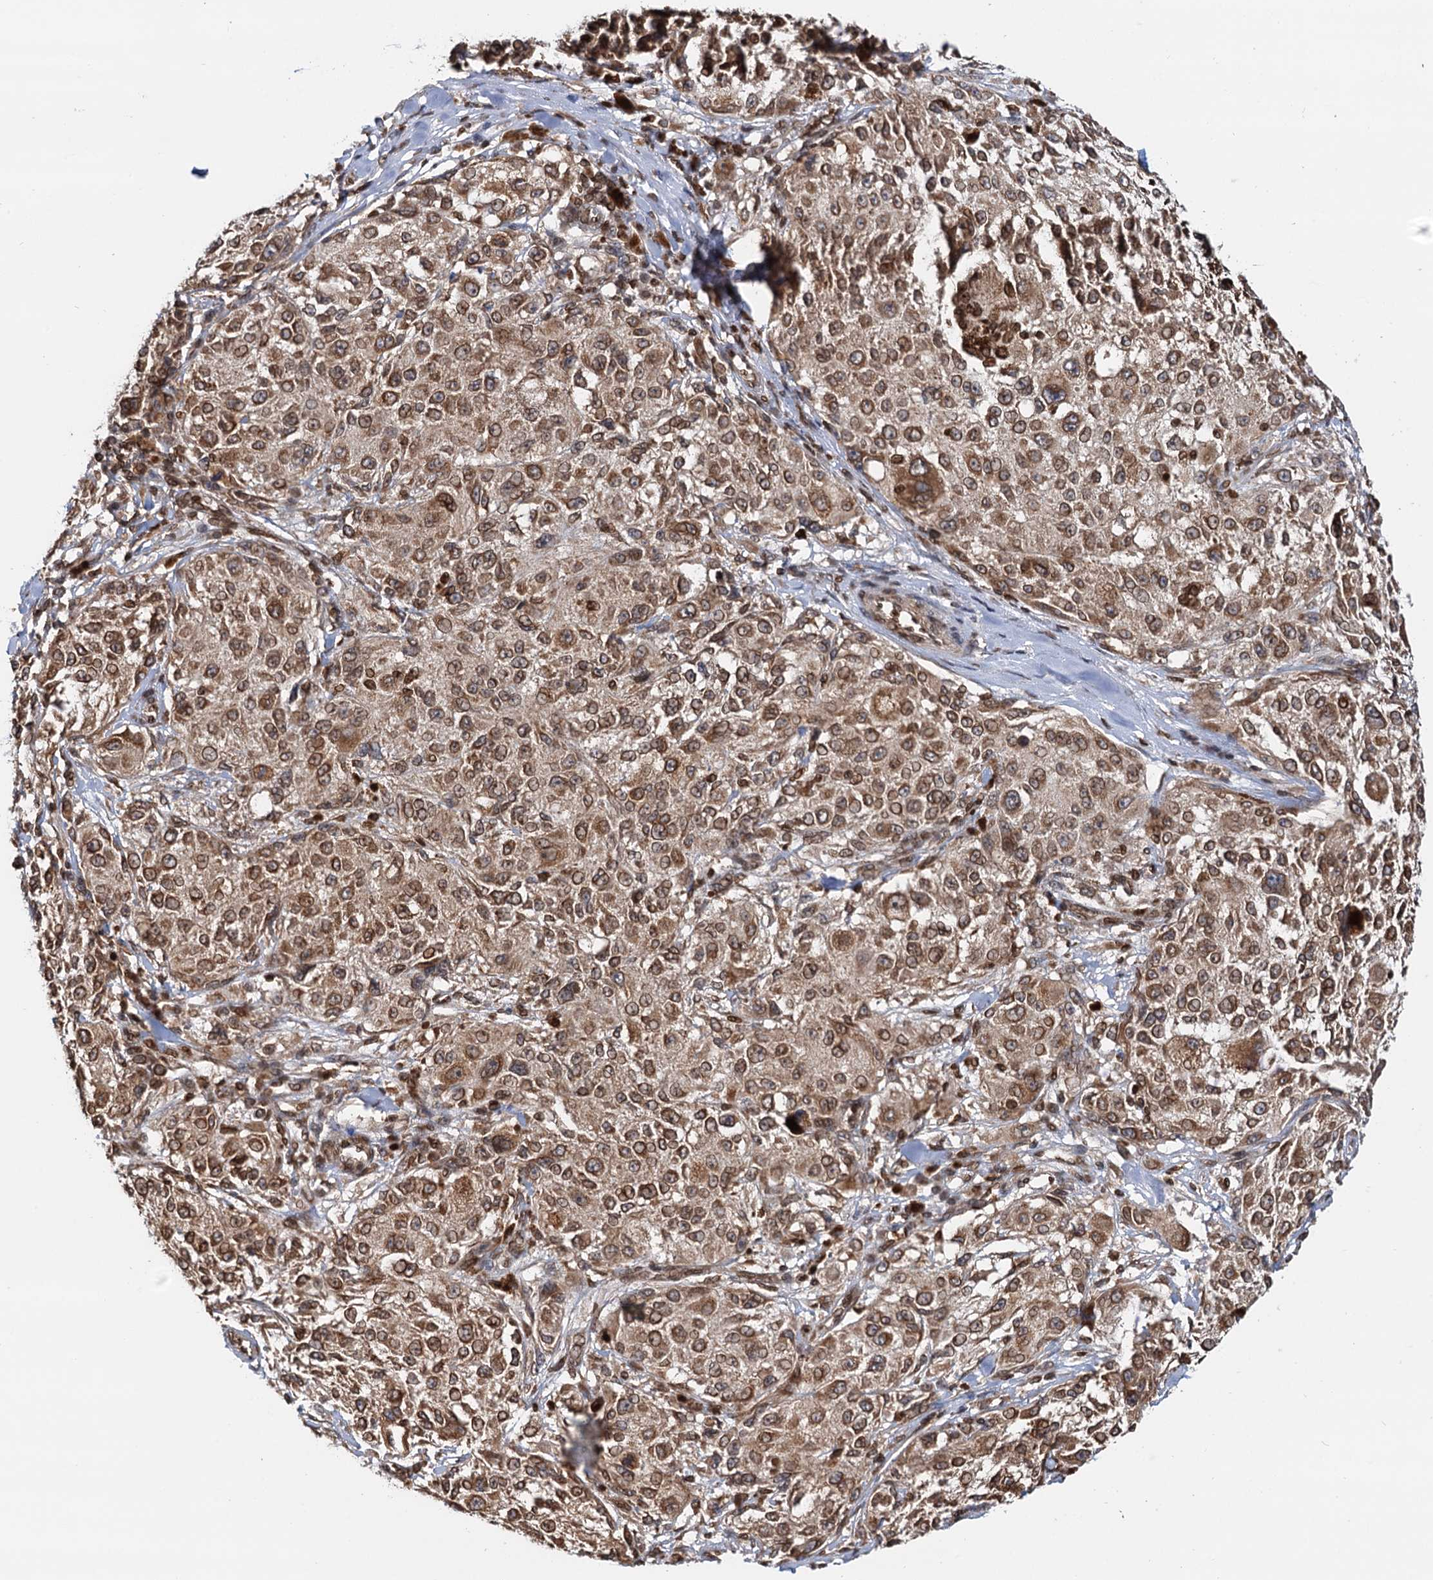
{"staining": {"intensity": "moderate", "quantity": ">75%", "location": "cytoplasmic/membranous,nuclear"}, "tissue": "melanoma", "cell_type": "Tumor cells", "image_type": "cancer", "snomed": [{"axis": "morphology", "description": "Necrosis, NOS"}, {"axis": "morphology", "description": "Malignant melanoma, NOS"}, {"axis": "topography", "description": "Skin"}], "caption": "Melanoma stained with a brown dye shows moderate cytoplasmic/membranous and nuclear positive expression in approximately >75% of tumor cells.", "gene": "ZC3H13", "patient": {"sex": "female", "age": 87}}